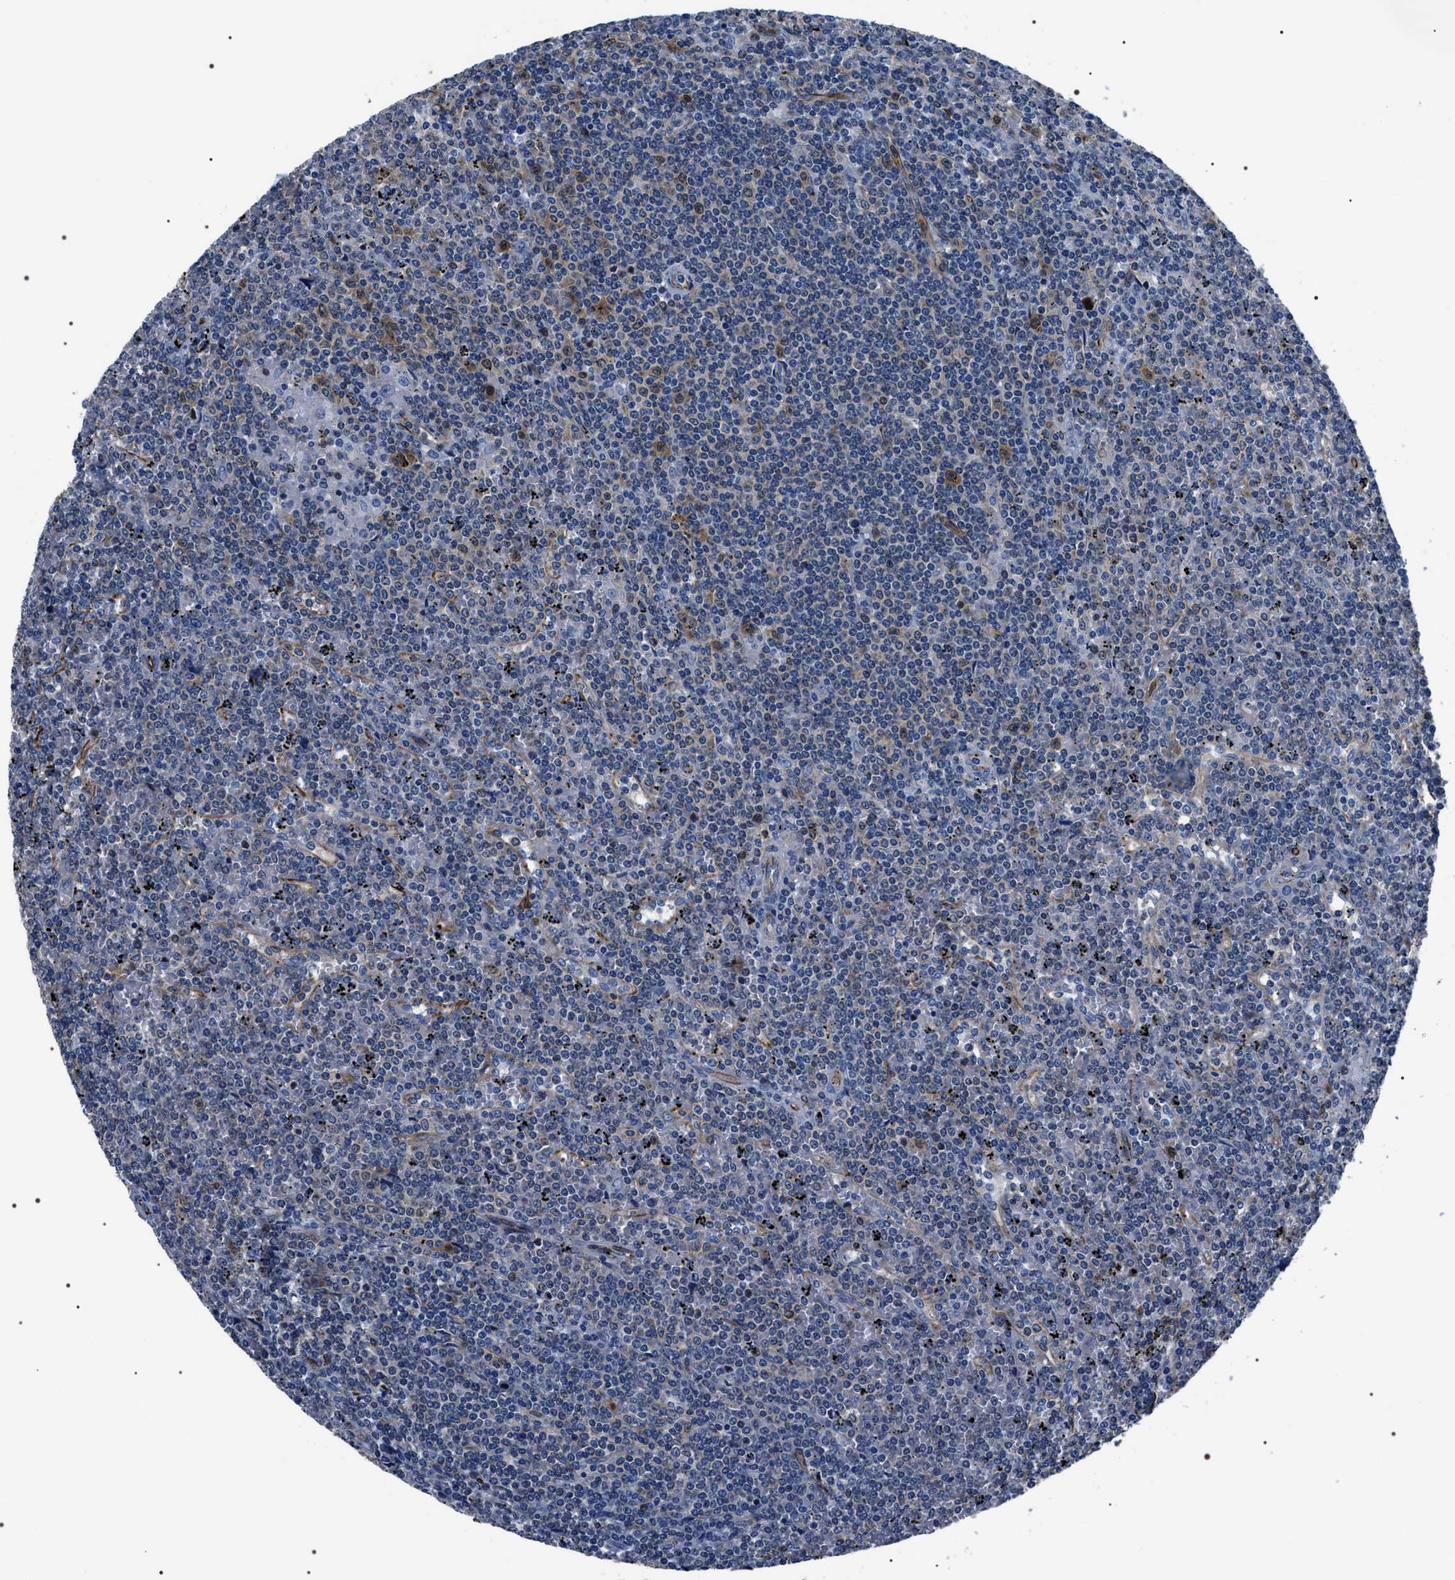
{"staining": {"intensity": "weak", "quantity": "<25%", "location": "cytoplasmic/membranous"}, "tissue": "lymphoma", "cell_type": "Tumor cells", "image_type": "cancer", "snomed": [{"axis": "morphology", "description": "Malignant lymphoma, non-Hodgkin's type, Low grade"}, {"axis": "topography", "description": "Spleen"}], "caption": "A high-resolution image shows immunohistochemistry (IHC) staining of malignant lymphoma, non-Hodgkin's type (low-grade), which shows no significant staining in tumor cells.", "gene": "BAG2", "patient": {"sex": "female", "age": 19}}